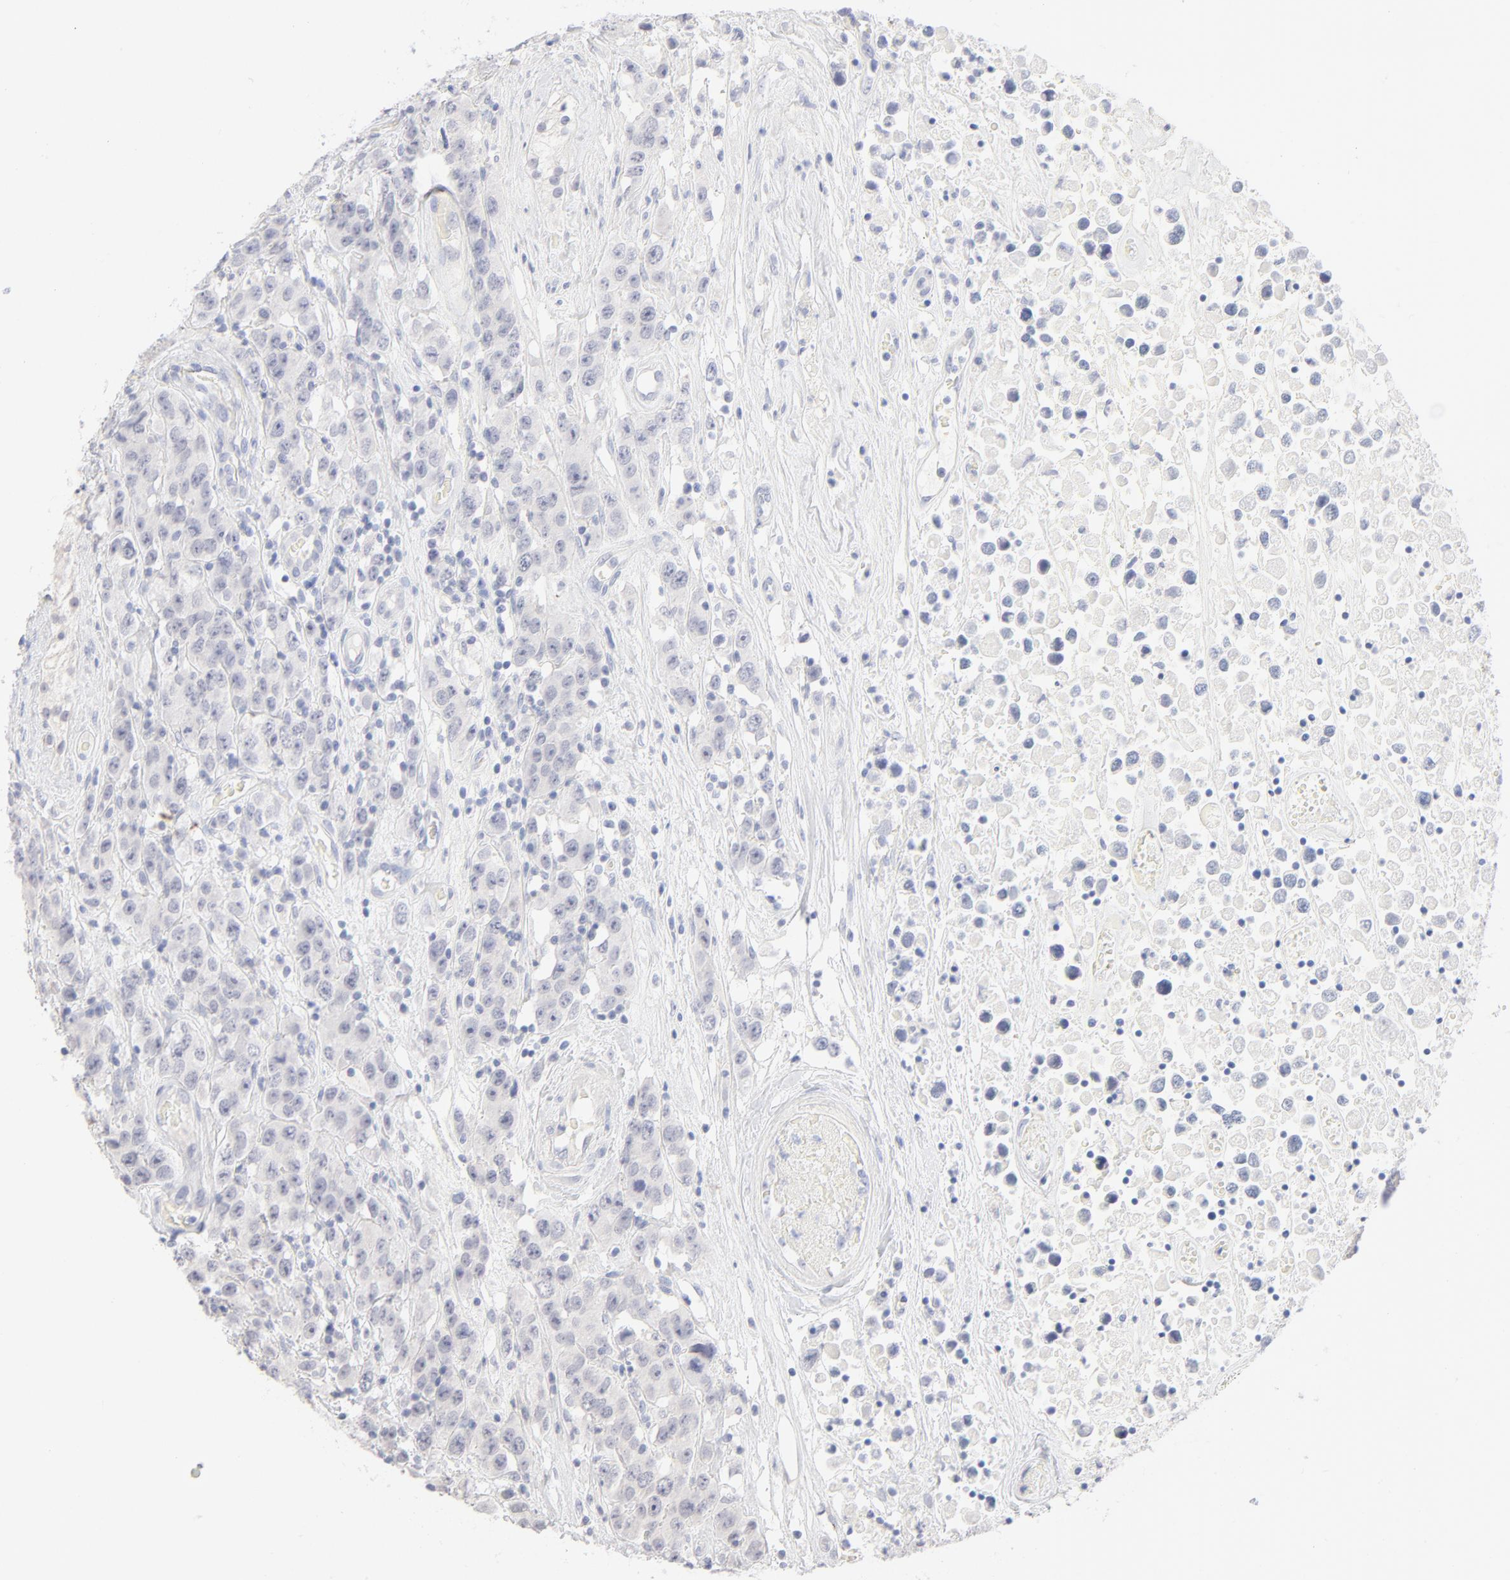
{"staining": {"intensity": "negative", "quantity": "none", "location": "none"}, "tissue": "testis cancer", "cell_type": "Tumor cells", "image_type": "cancer", "snomed": [{"axis": "morphology", "description": "Seminoma, NOS"}, {"axis": "topography", "description": "Testis"}], "caption": "Protein analysis of testis seminoma demonstrates no significant expression in tumor cells.", "gene": "ONECUT1", "patient": {"sex": "male", "age": 52}}